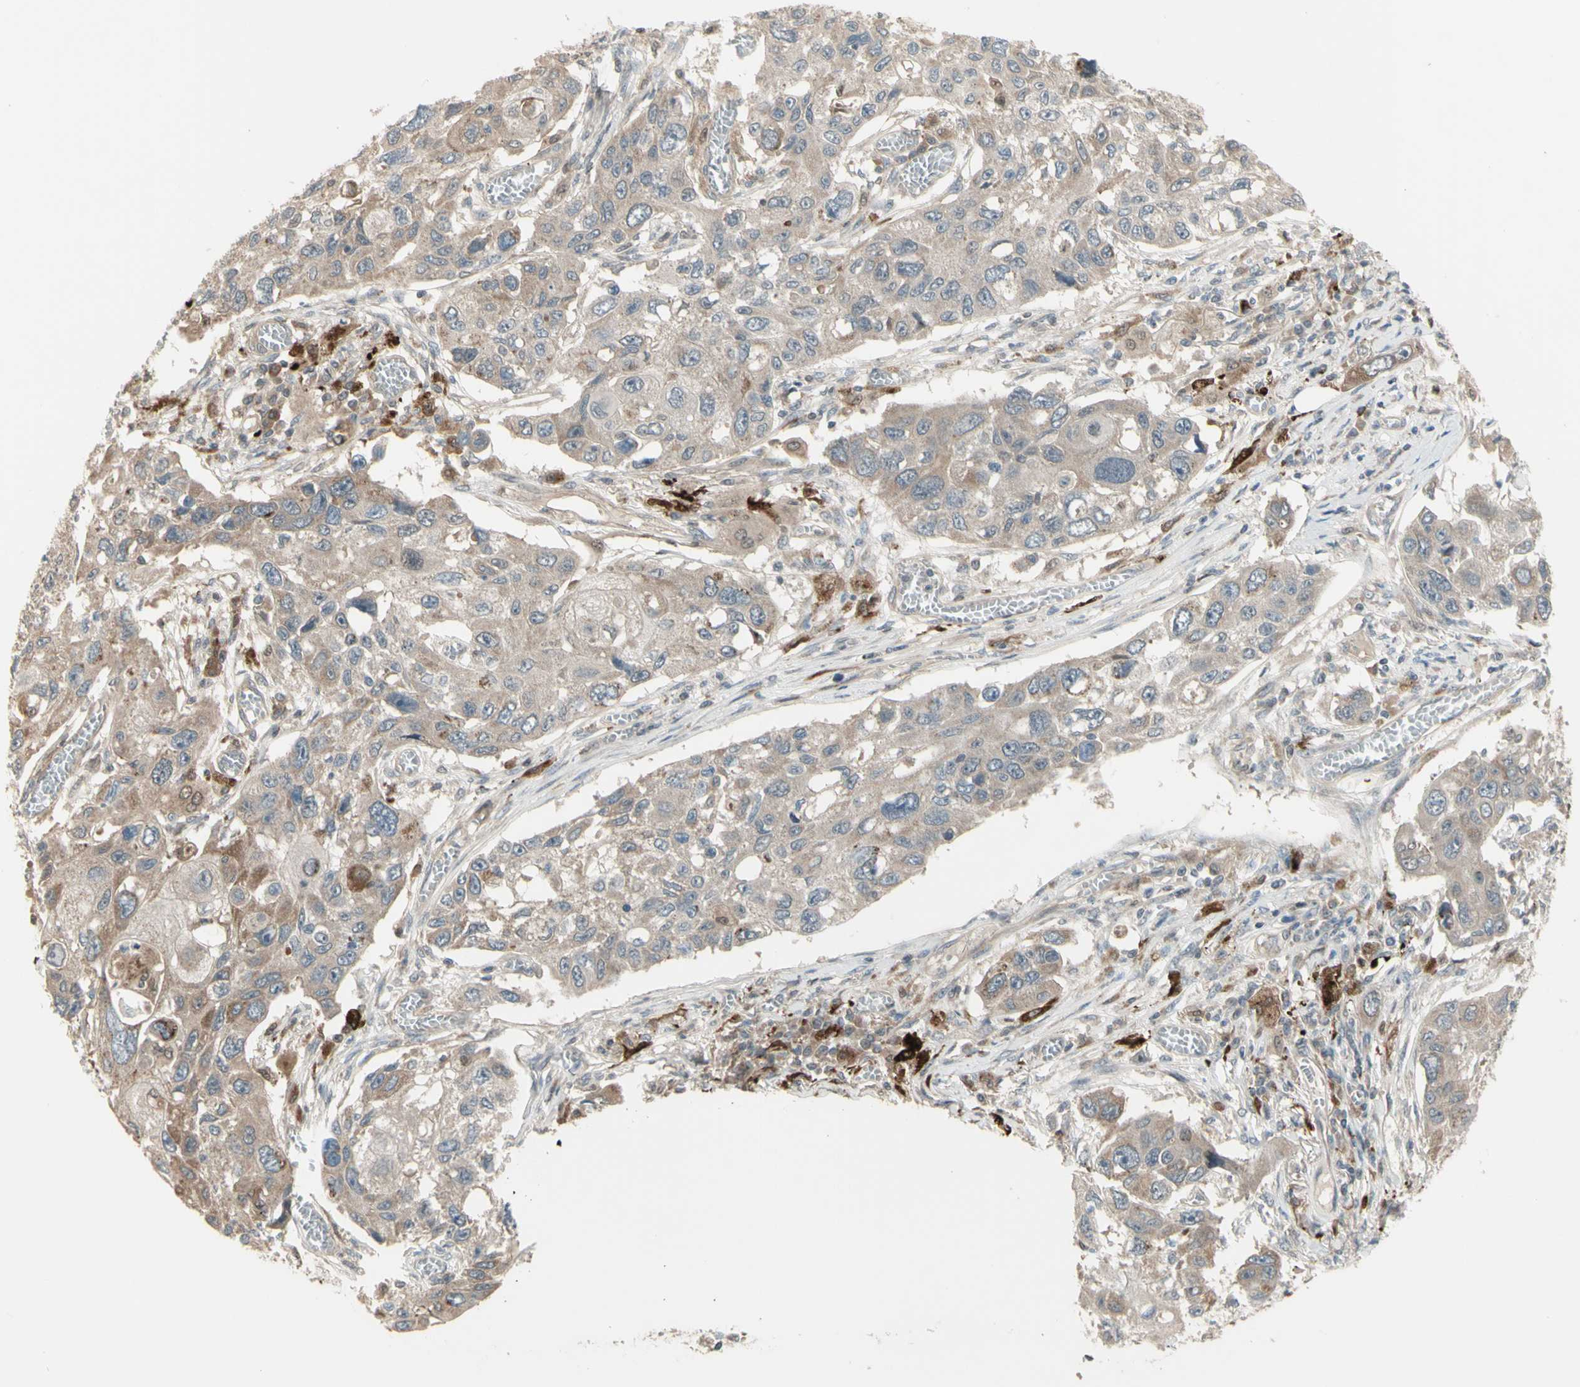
{"staining": {"intensity": "weak", "quantity": ">75%", "location": "cytoplasmic/membranous"}, "tissue": "lung cancer", "cell_type": "Tumor cells", "image_type": "cancer", "snomed": [{"axis": "morphology", "description": "Squamous cell carcinoma, NOS"}, {"axis": "topography", "description": "Lung"}], "caption": "IHC of human lung cancer displays low levels of weak cytoplasmic/membranous positivity in about >75% of tumor cells. (IHC, brightfield microscopy, high magnification).", "gene": "OSTM1", "patient": {"sex": "male", "age": 71}}